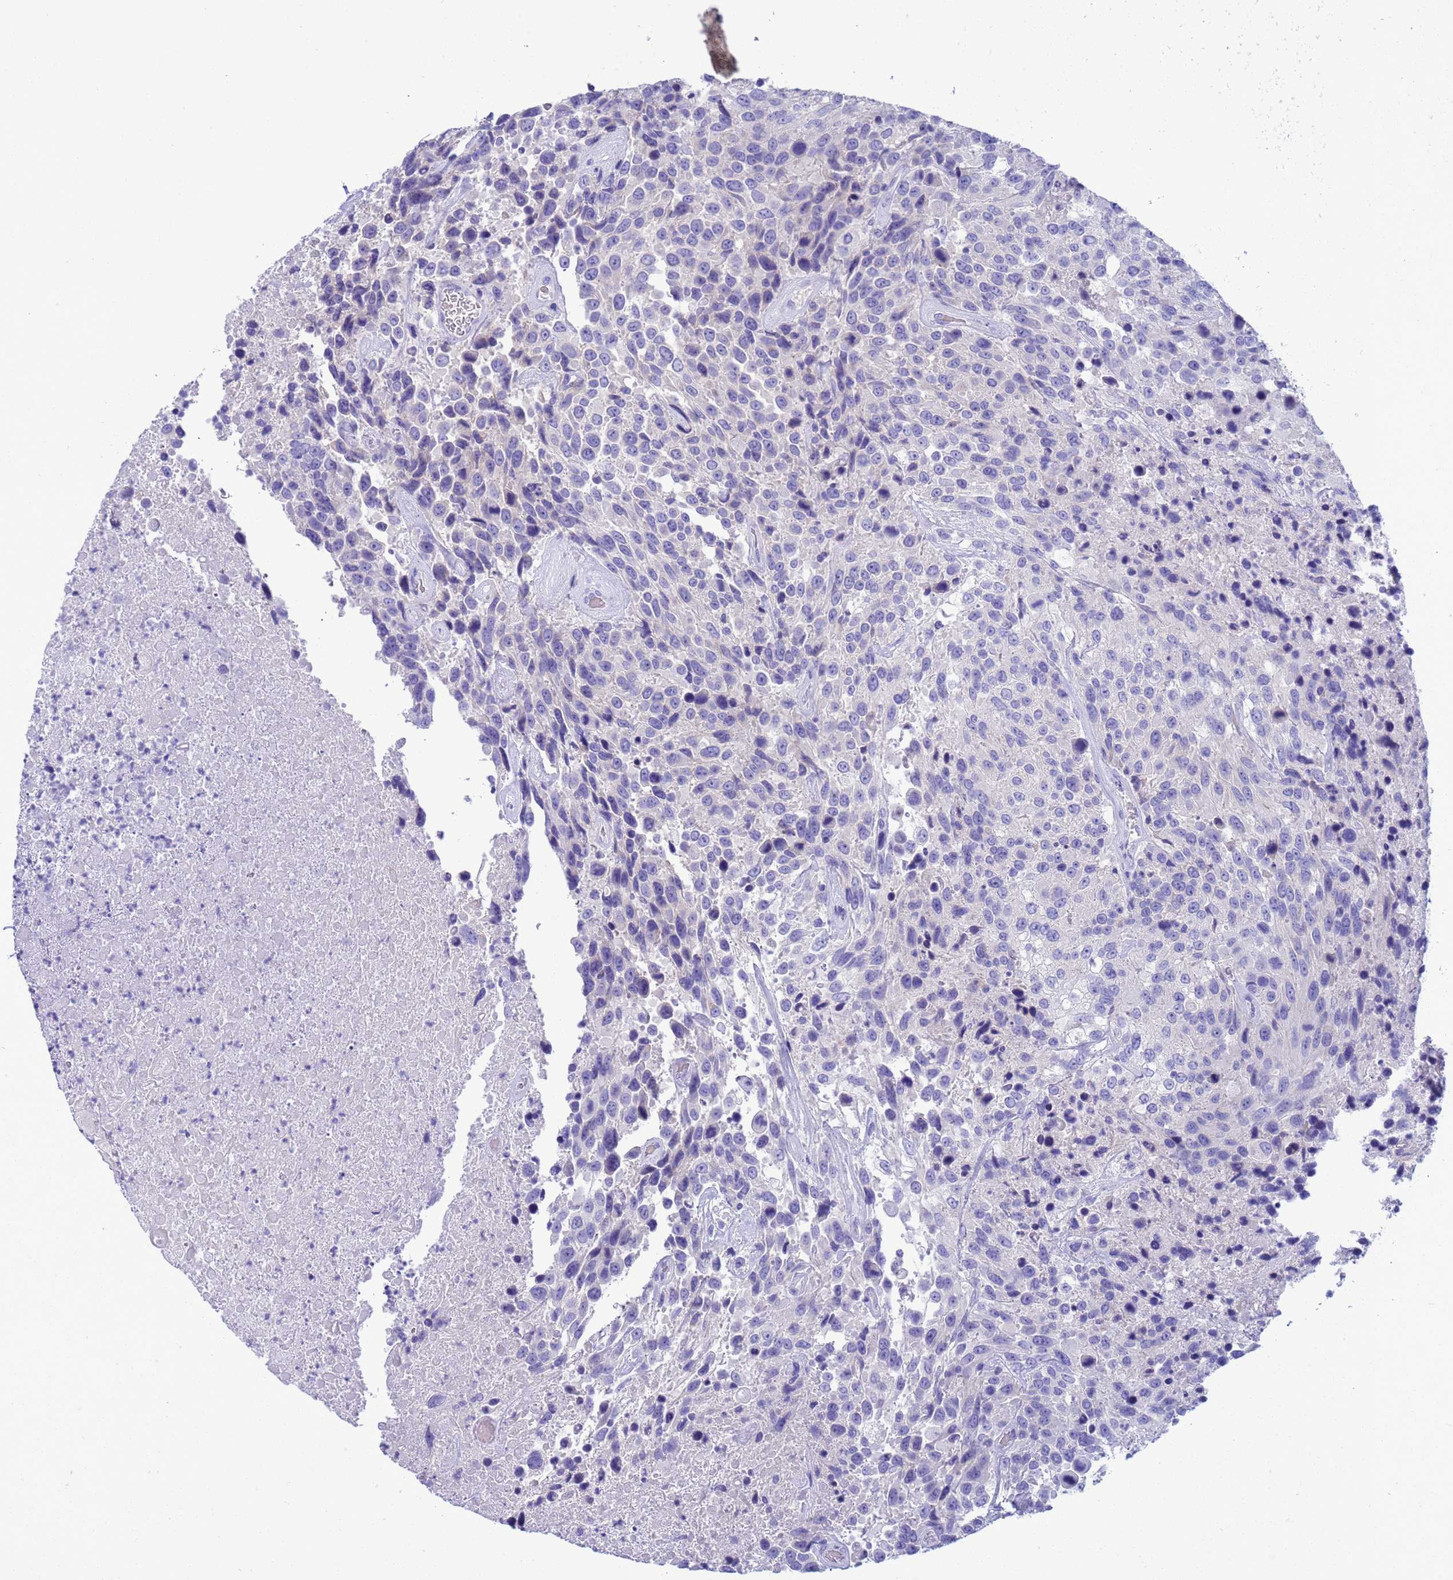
{"staining": {"intensity": "negative", "quantity": "none", "location": "none"}, "tissue": "urothelial cancer", "cell_type": "Tumor cells", "image_type": "cancer", "snomed": [{"axis": "morphology", "description": "Urothelial carcinoma, High grade"}, {"axis": "topography", "description": "Urinary bladder"}], "caption": "Urothelial carcinoma (high-grade) was stained to show a protein in brown. There is no significant positivity in tumor cells. The staining was performed using DAB (3,3'-diaminobenzidine) to visualize the protein expression in brown, while the nuclei were stained in blue with hematoxylin (Magnification: 20x).", "gene": "SYCN", "patient": {"sex": "female", "age": 70}}